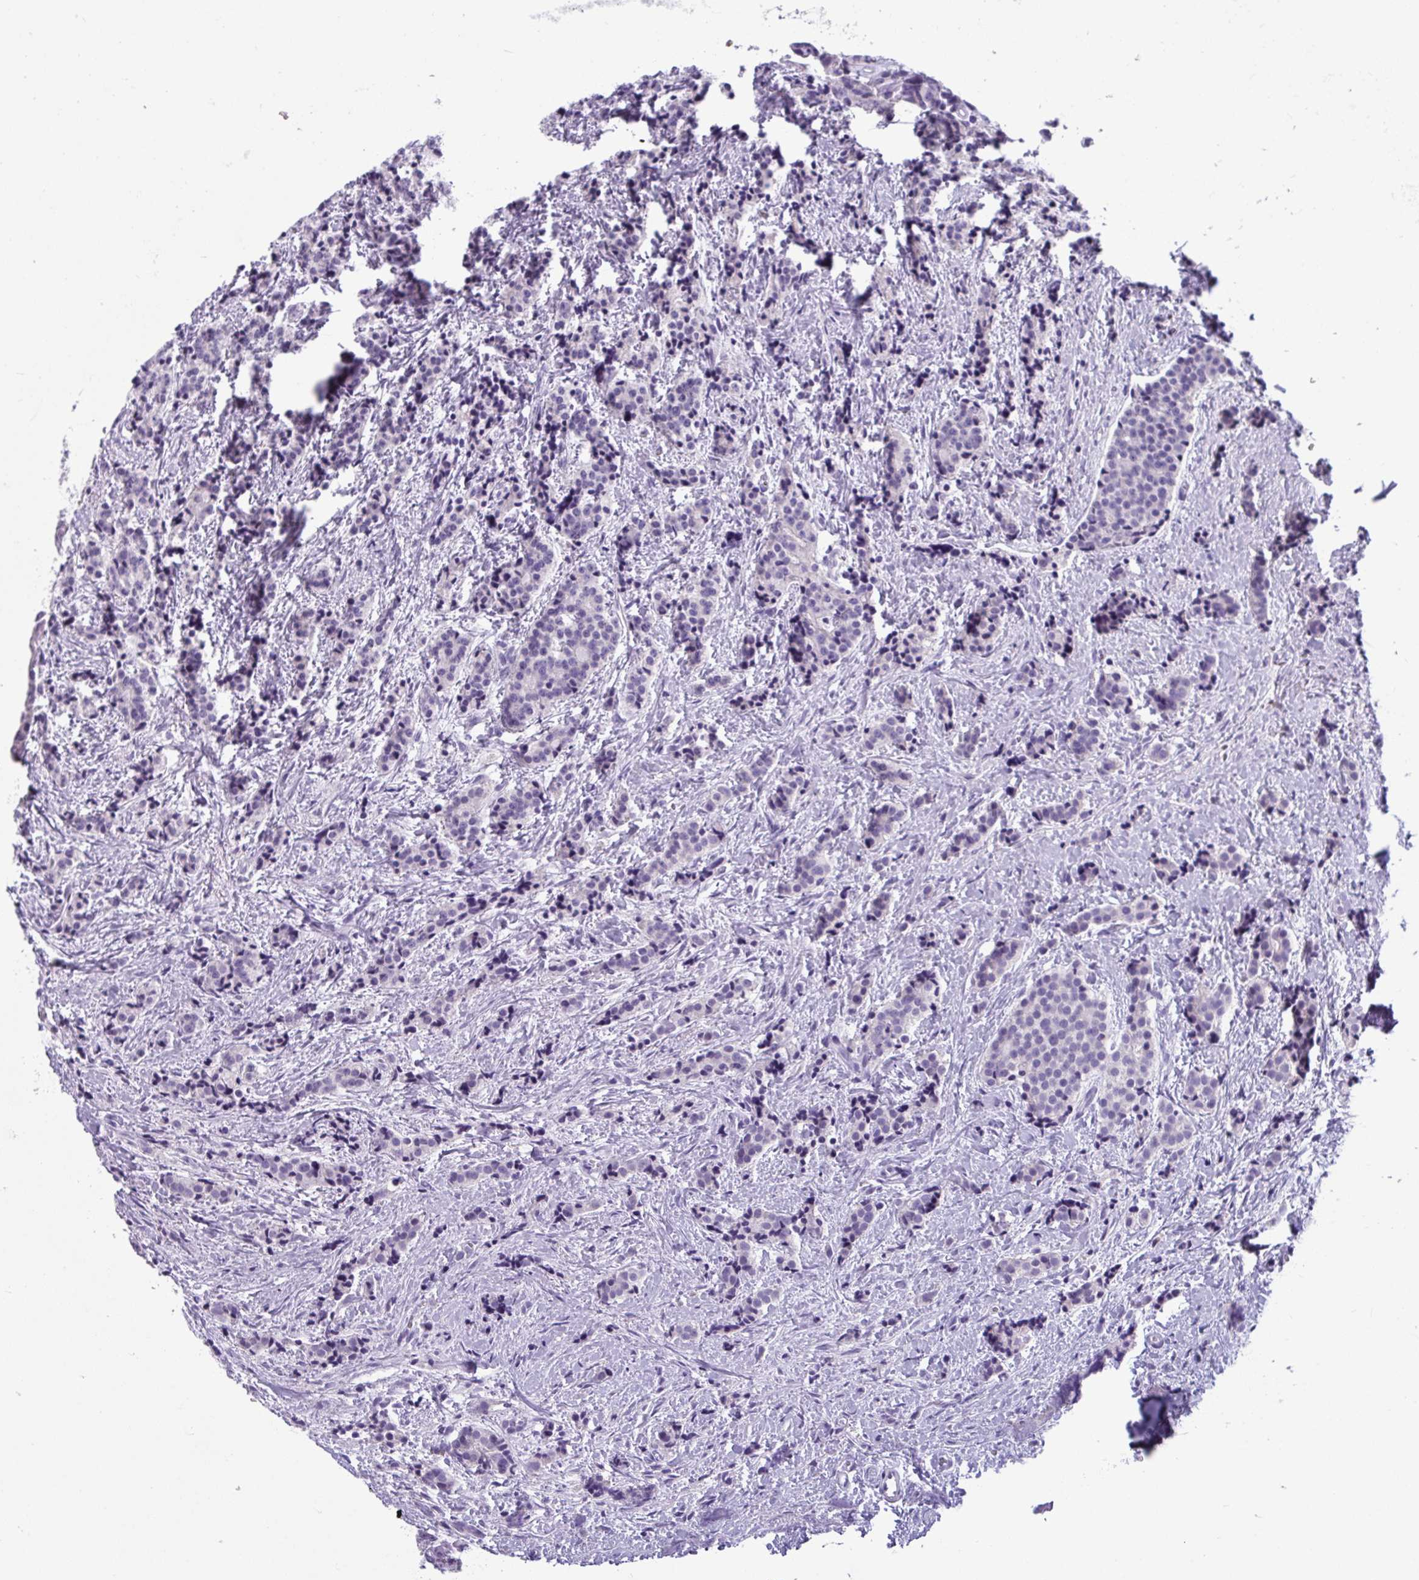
{"staining": {"intensity": "negative", "quantity": "none", "location": "none"}, "tissue": "carcinoid", "cell_type": "Tumor cells", "image_type": "cancer", "snomed": [{"axis": "morphology", "description": "Carcinoid, malignant, NOS"}, {"axis": "topography", "description": "Small intestine"}], "caption": "This is an immunohistochemistry (IHC) histopathology image of human carcinoid. There is no expression in tumor cells.", "gene": "WNT9B", "patient": {"sex": "female", "age": 73}}